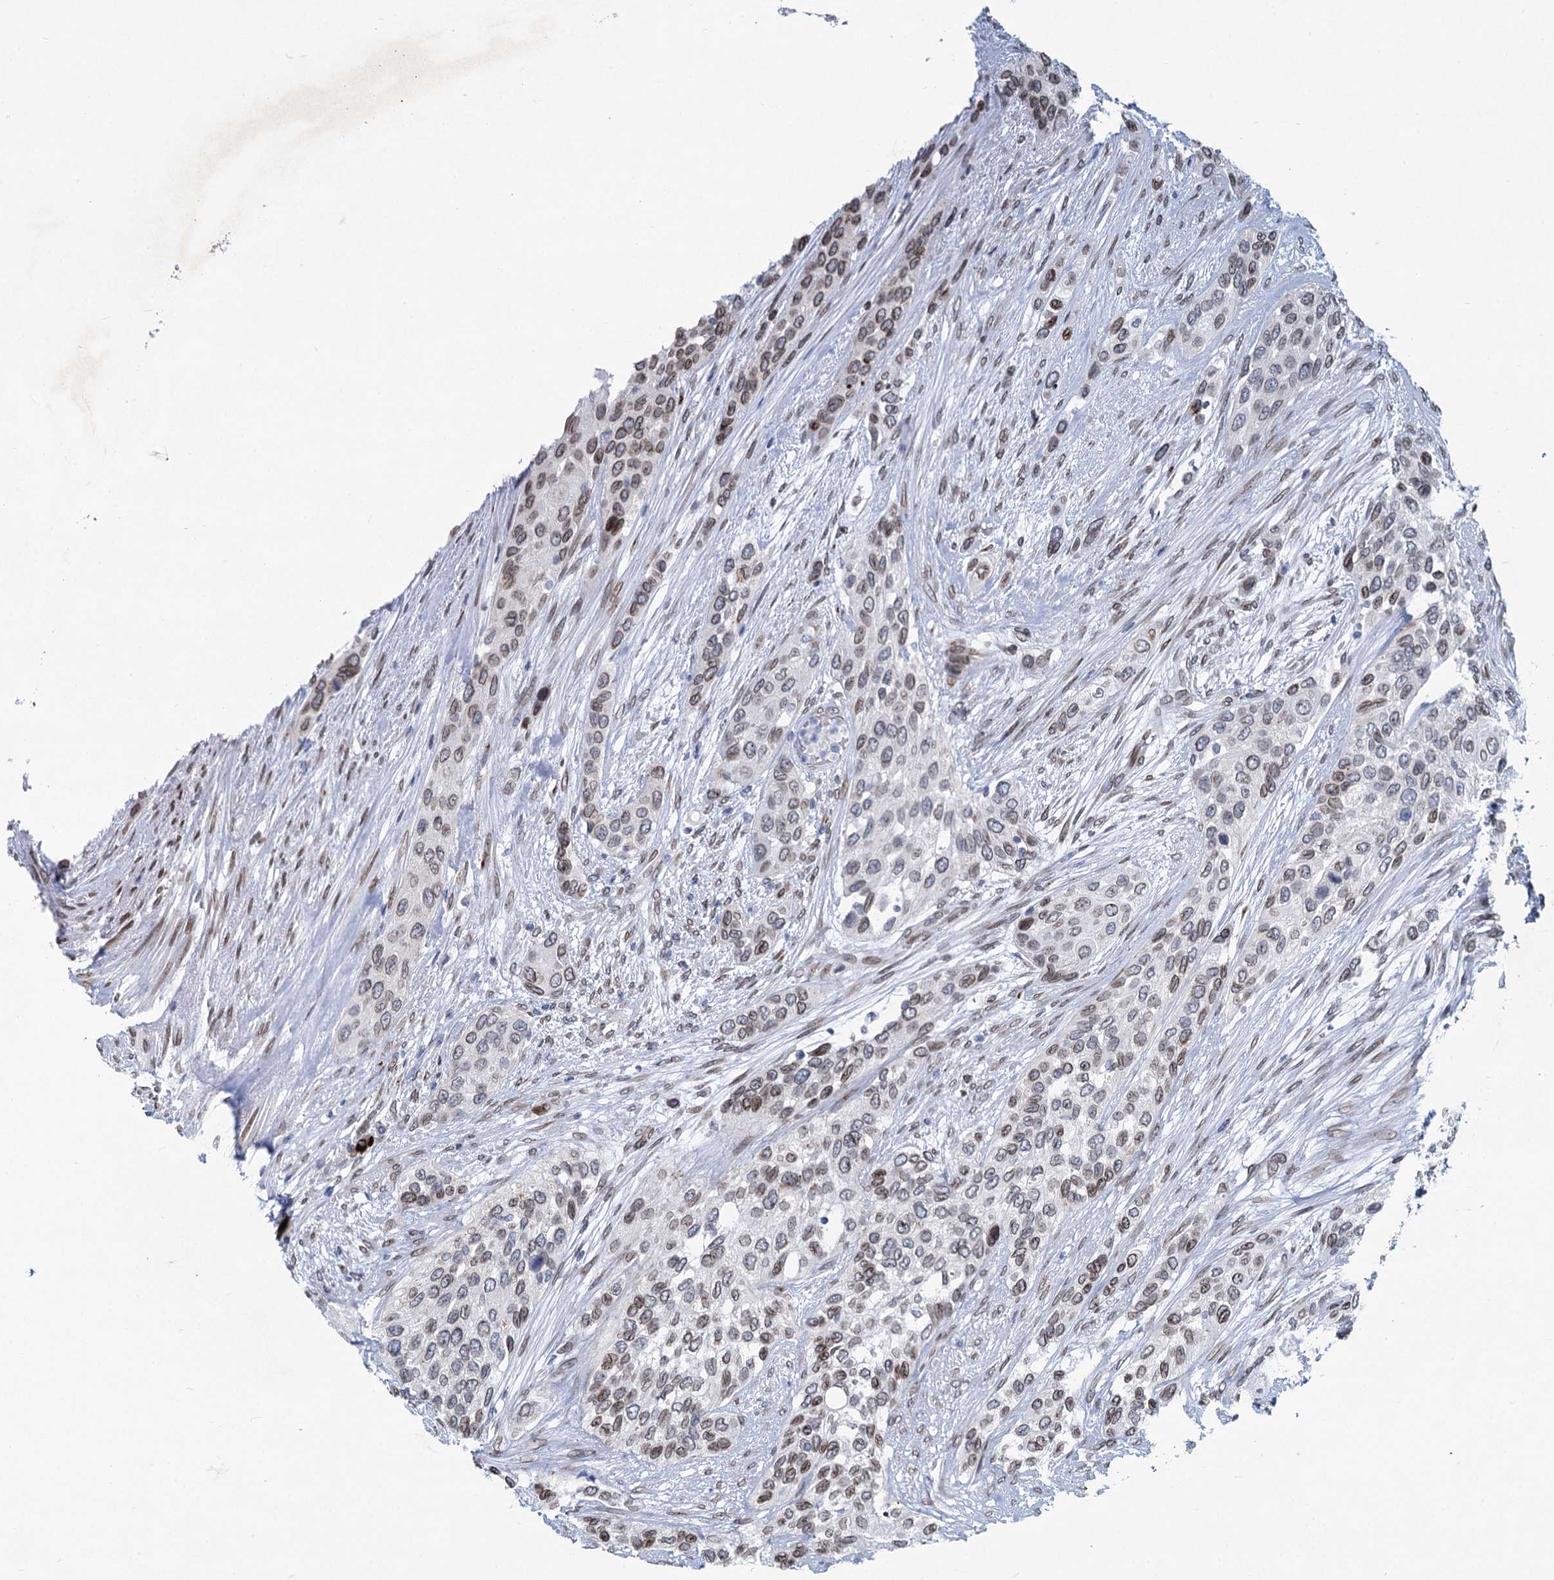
{"staining": {"intensity": "weak", "quantity": ">75%", "location": "cytoplasmic/membranous,nuclear"}, "tissue": "urothelial cancer", "cell_type": "Tumor cells", "image_type": "cancer", "snomed": [{"axis": "morphology", "description": "Normal tissue, NOS"}, {"axis": "morphology", "description": "Urothelial carcinoma, High grade"}, {"axis": "topography", "description": "Vascular tissue"}, {"axis": "topography", "description": "Urinary bladder"}], "caption": "Immunohistochemistry histopathology image of urothelial carcinoma (high-grade) stained for a protein (brown), which shows low levels of weak cytoplasmic/membranous and nuclear staining in approximately >75% of tumor cells.", "gene": "PRSS35", "patient": {"sex": "female", "age": 56}}